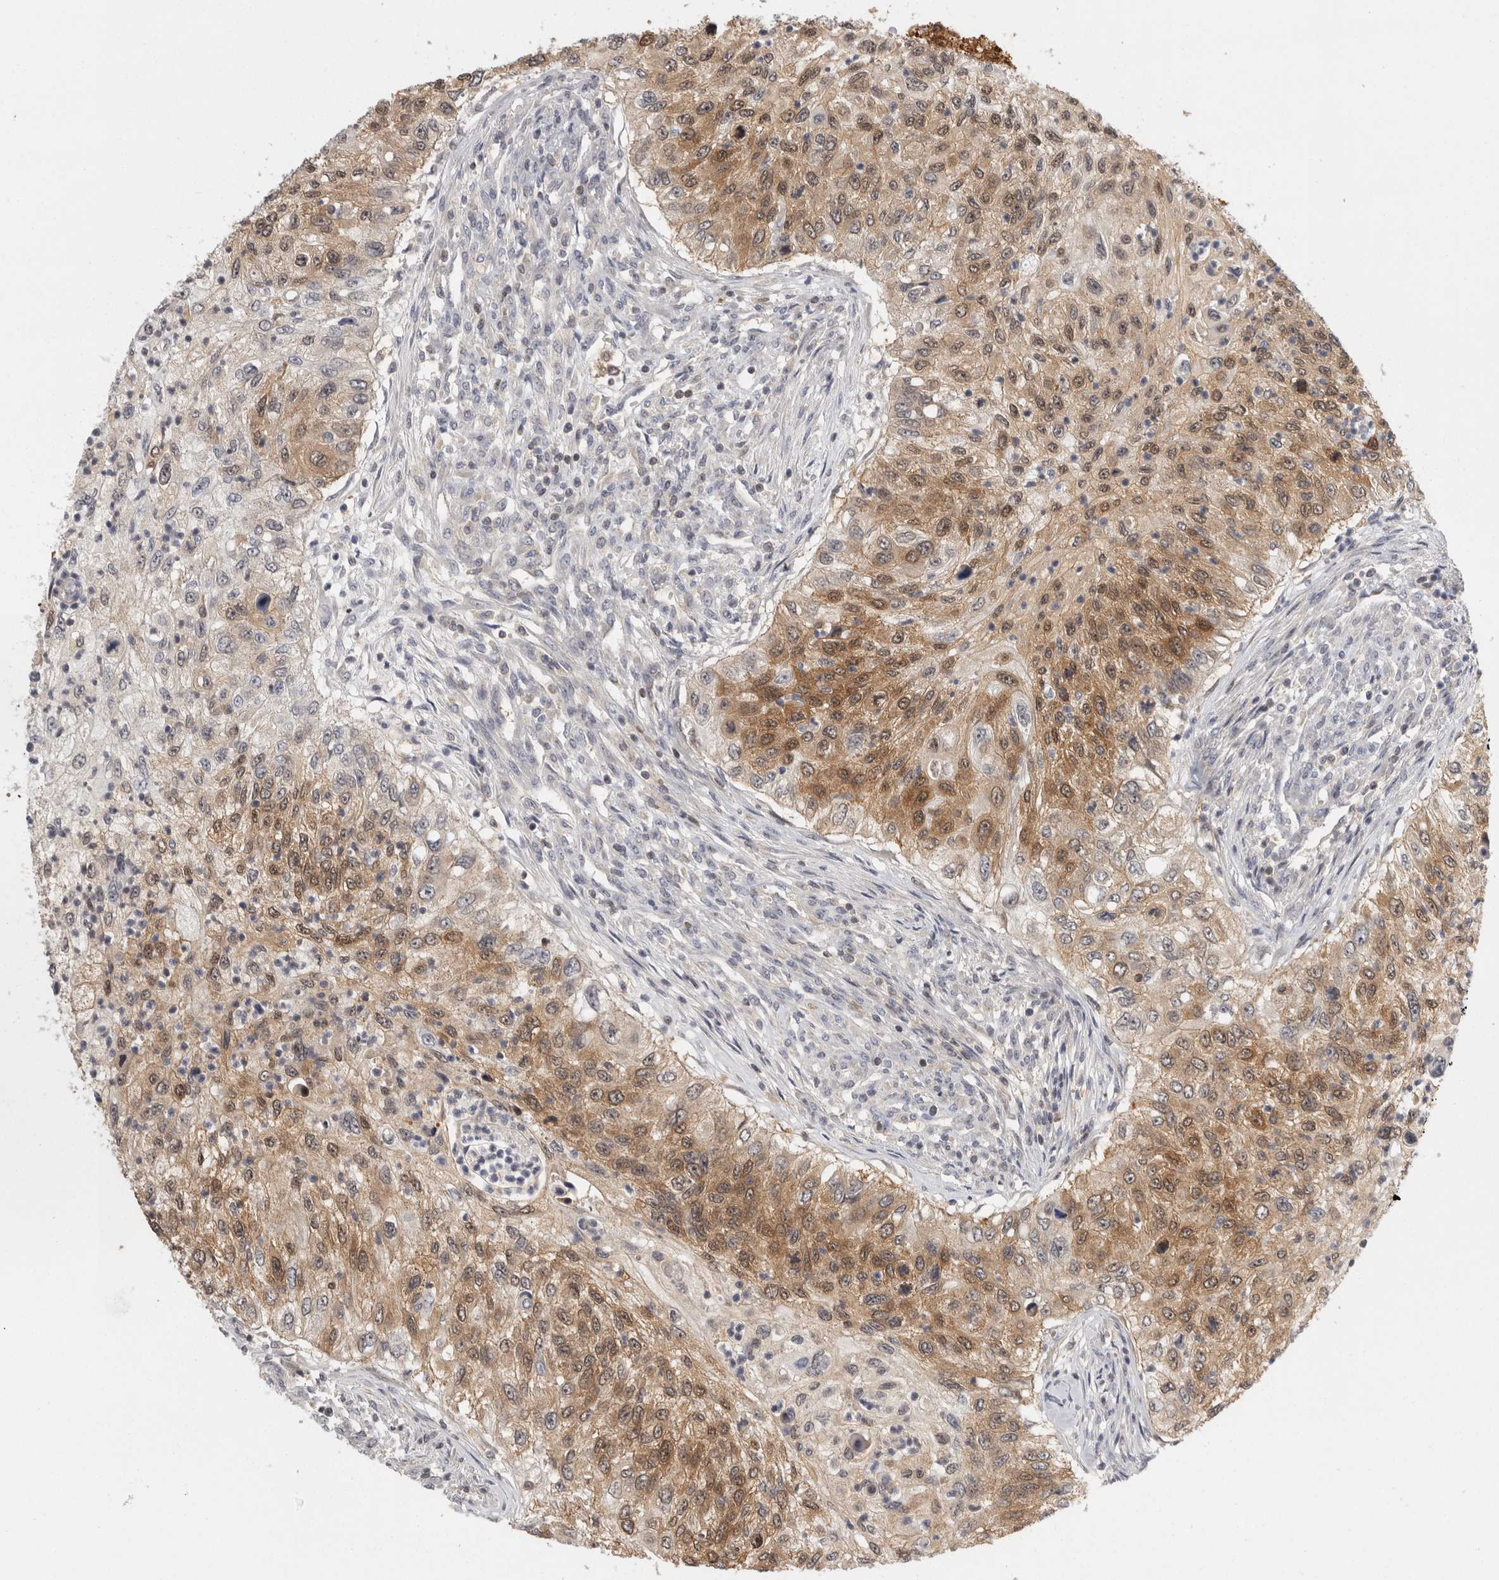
{"staining": {"intensity": "moderate", "quantity": ">75%", "location": "cytoplasmic/membranous"}, "tissue": "urothelial cancer", "cell_type": "Tumor cells", "image_type": "cancer", "snomed": [{"axis": "morphology", "description": "Urothelial carcinoma, High grade"}, {"axis": "topography", "description": "Urinary bladder"}], "caption": "Immunohistochemical staining of human urothelial cancer displays moderate cytoplasmic/membranous protein positivity in about >75% of tumor cells.", "gene": "ACAT2", "patient": {"sex": "female", "age": 60}}